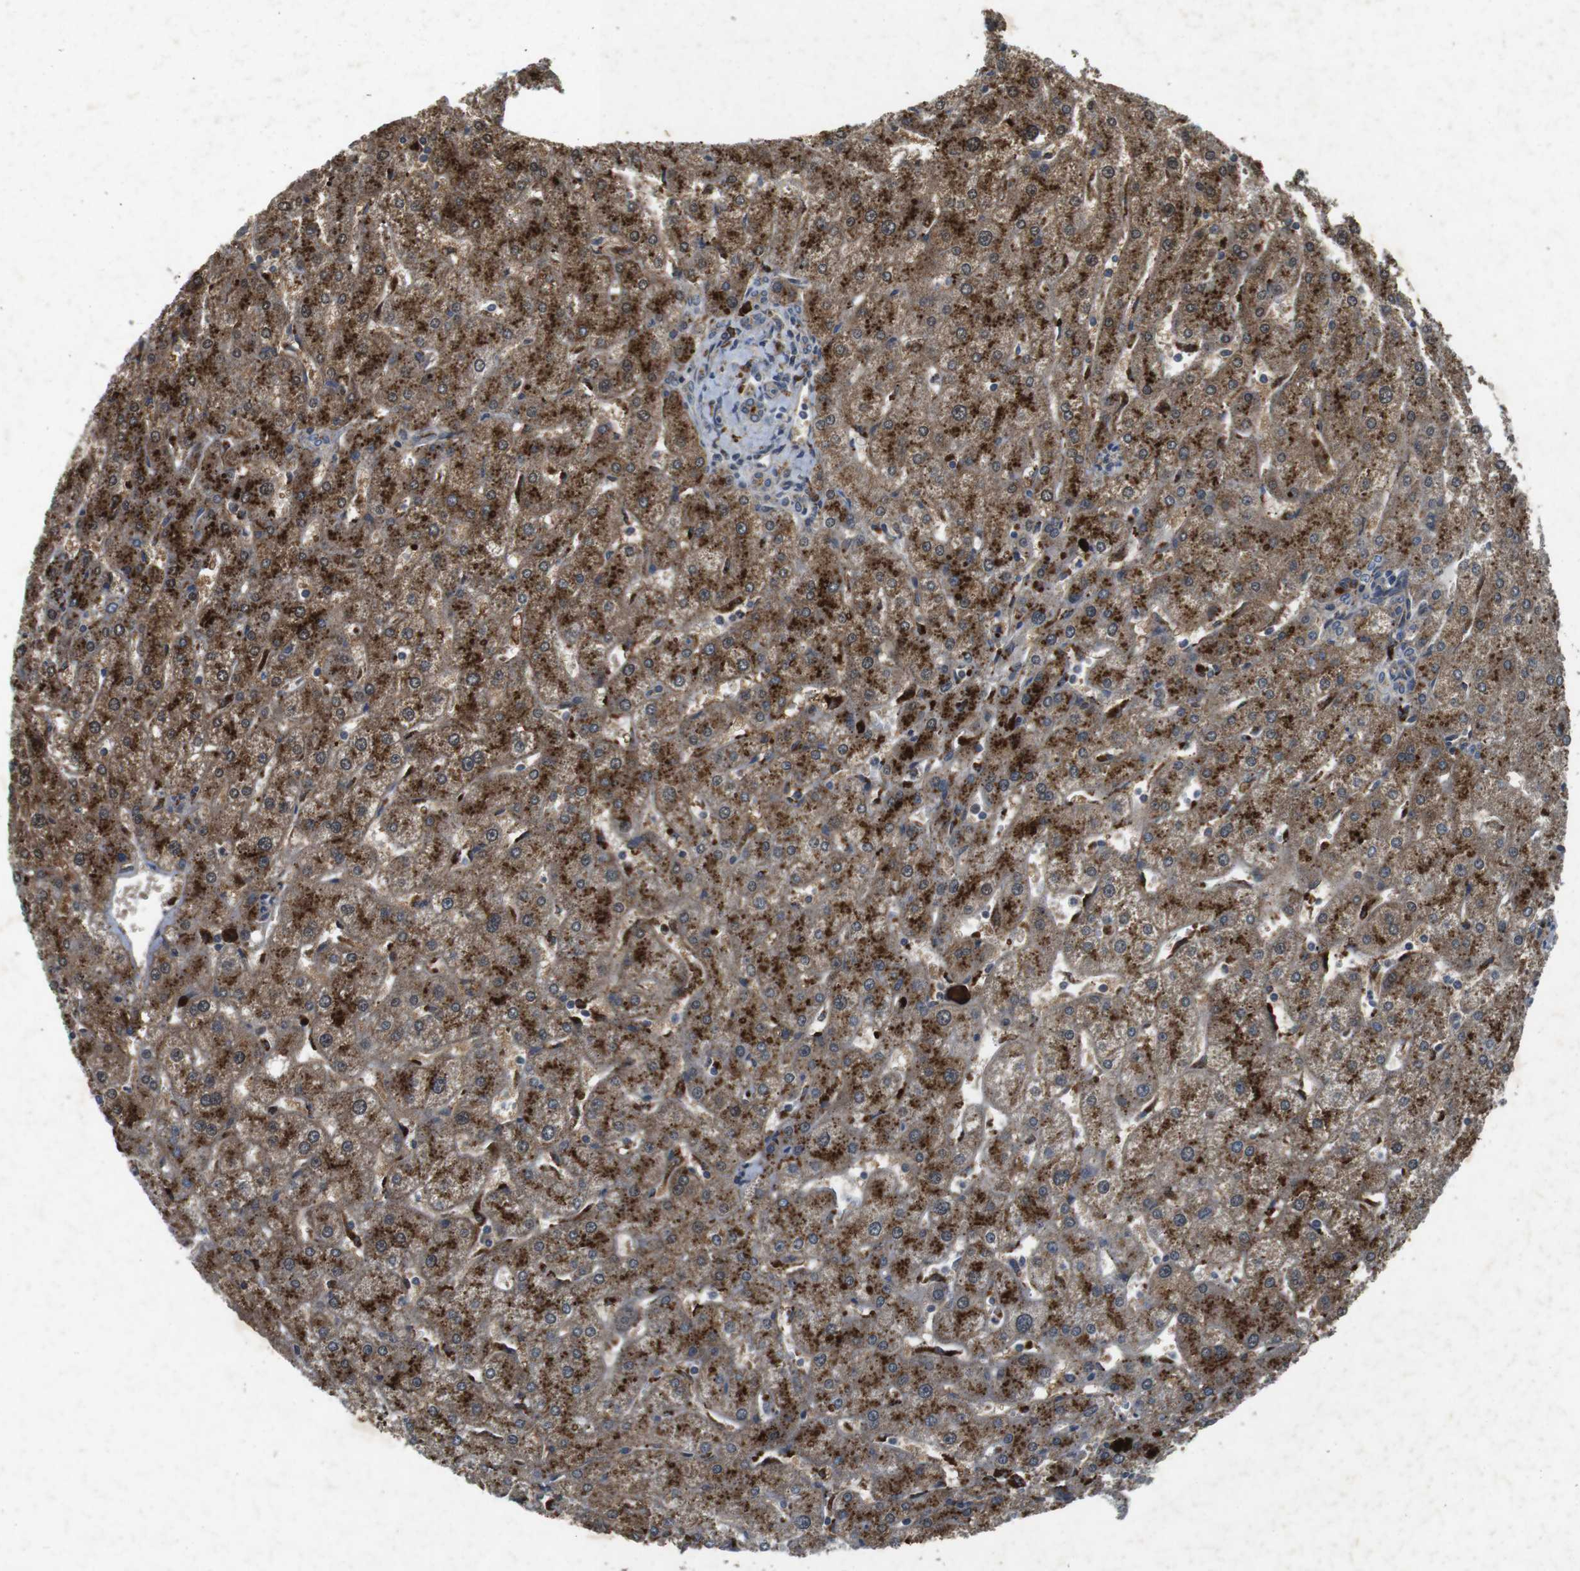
{"staining": {"intensity": "weak", "quantity": ">75%", "location": "cytoplasmic/membranous"}, "tissue": "liver", "cell_type": "Cholangiocytes", "image_type": "normal", "snomed": [{"axis": "morphology", "description": "Normal tissue, NOS"}, {"axis": "topography", "description": "Liver"}], "caption": "The micrograph reveals immunohistochemical staining of unremarkable liver. There is weak cytoplasmic/membranous expression is seen in approximately >75% of cholangiocytes.", "gene": "FLCN", "patient": {"sex": "male", "age": 67}}